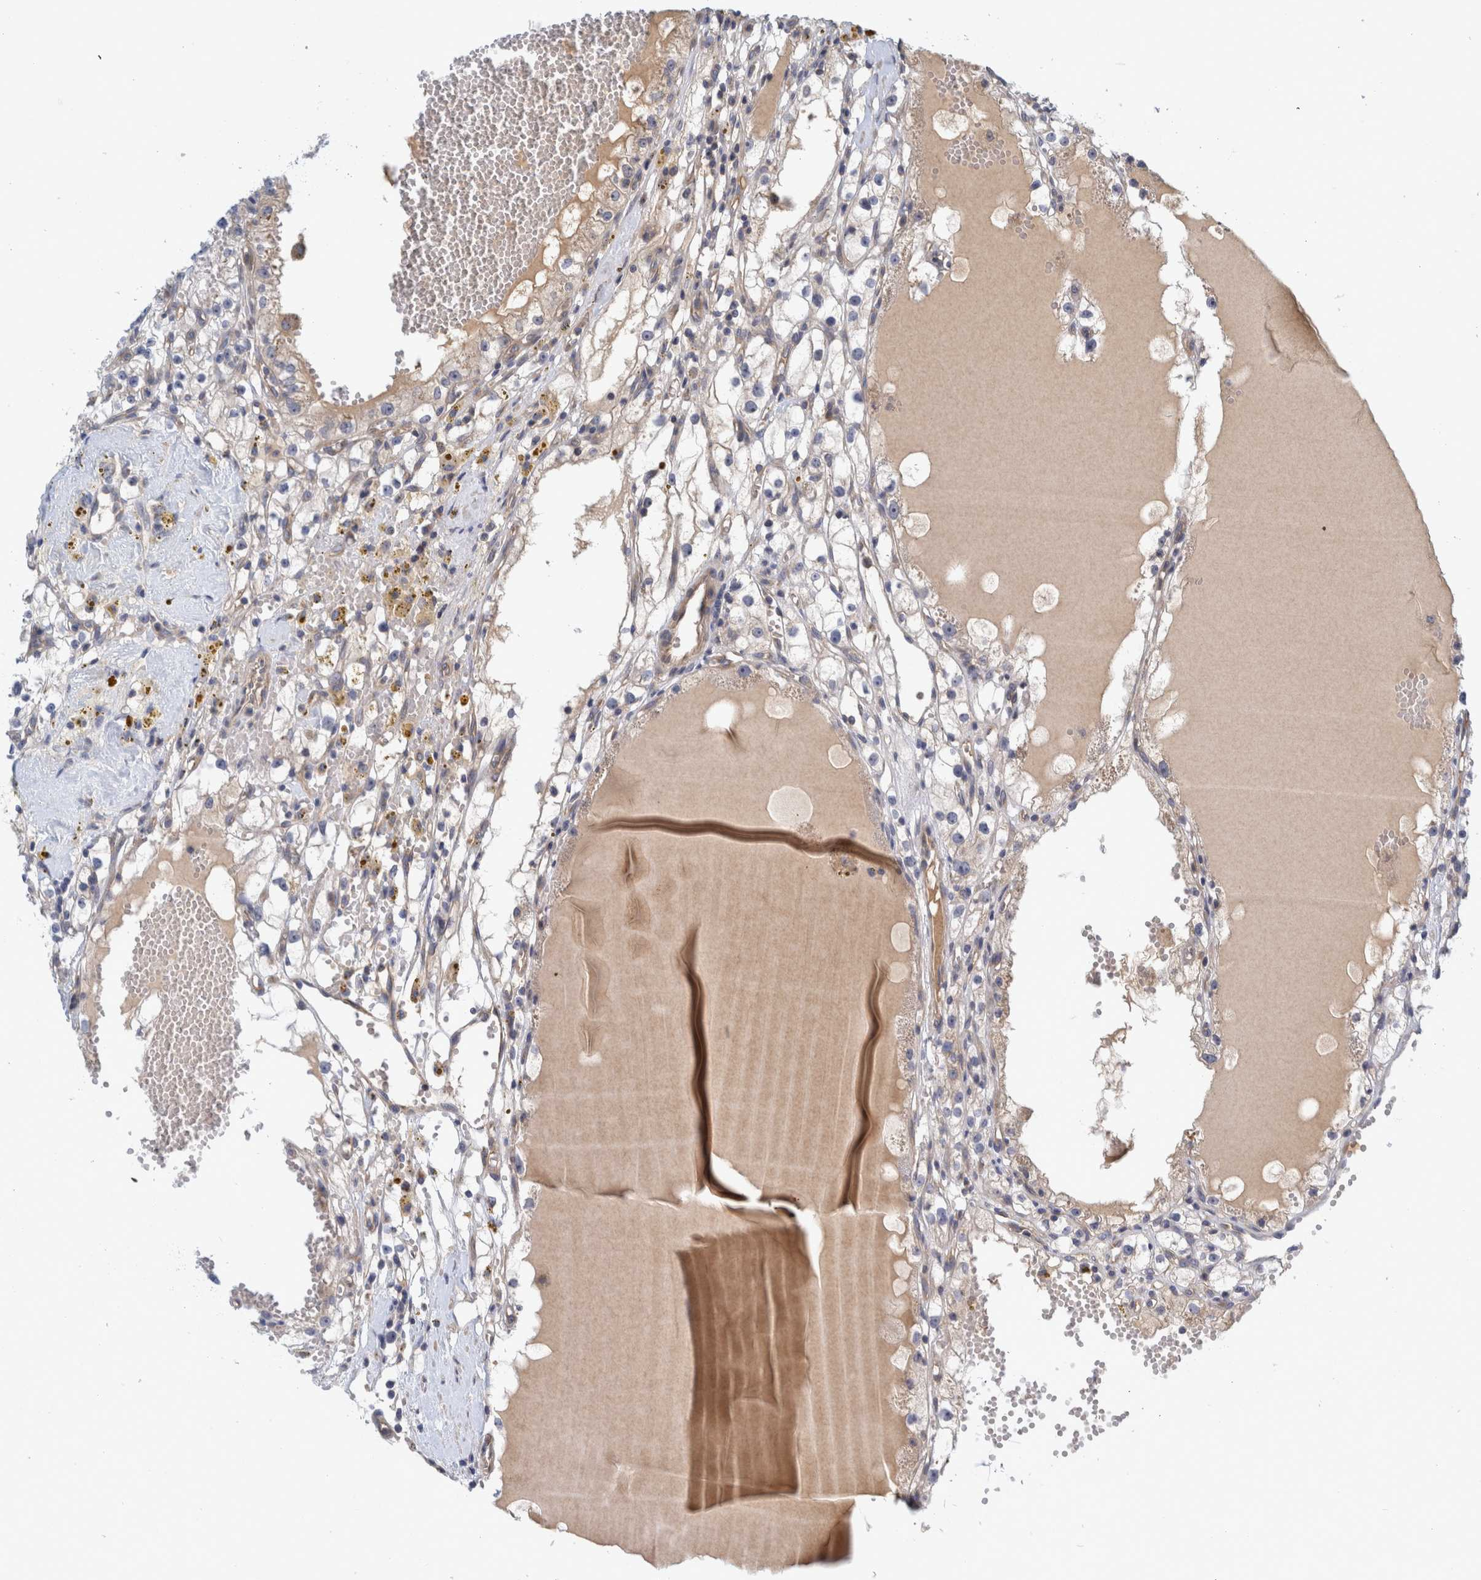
{"staining": {"intensity": "negative", "quantity": "none", "location": "none"}, "tissue": "renal cancer", "cell_type": "Tumor cells", "image_type": "cancer", "snomed": [{"axis": "morphology", "description": "Adenocarcinoma, NOS"}, {"axis": "topography", "description": "Kidney"}], "caption": "High magnification brightfield microscopy of renal cancer stained with DAB (3,3'-diaminobenzidine) (brown) and counterstained with hematoxylin (blue): tumor cells show no significant expression.", "gene": "ZNF324B", "patient": {"sex": "male", "age": 56}}